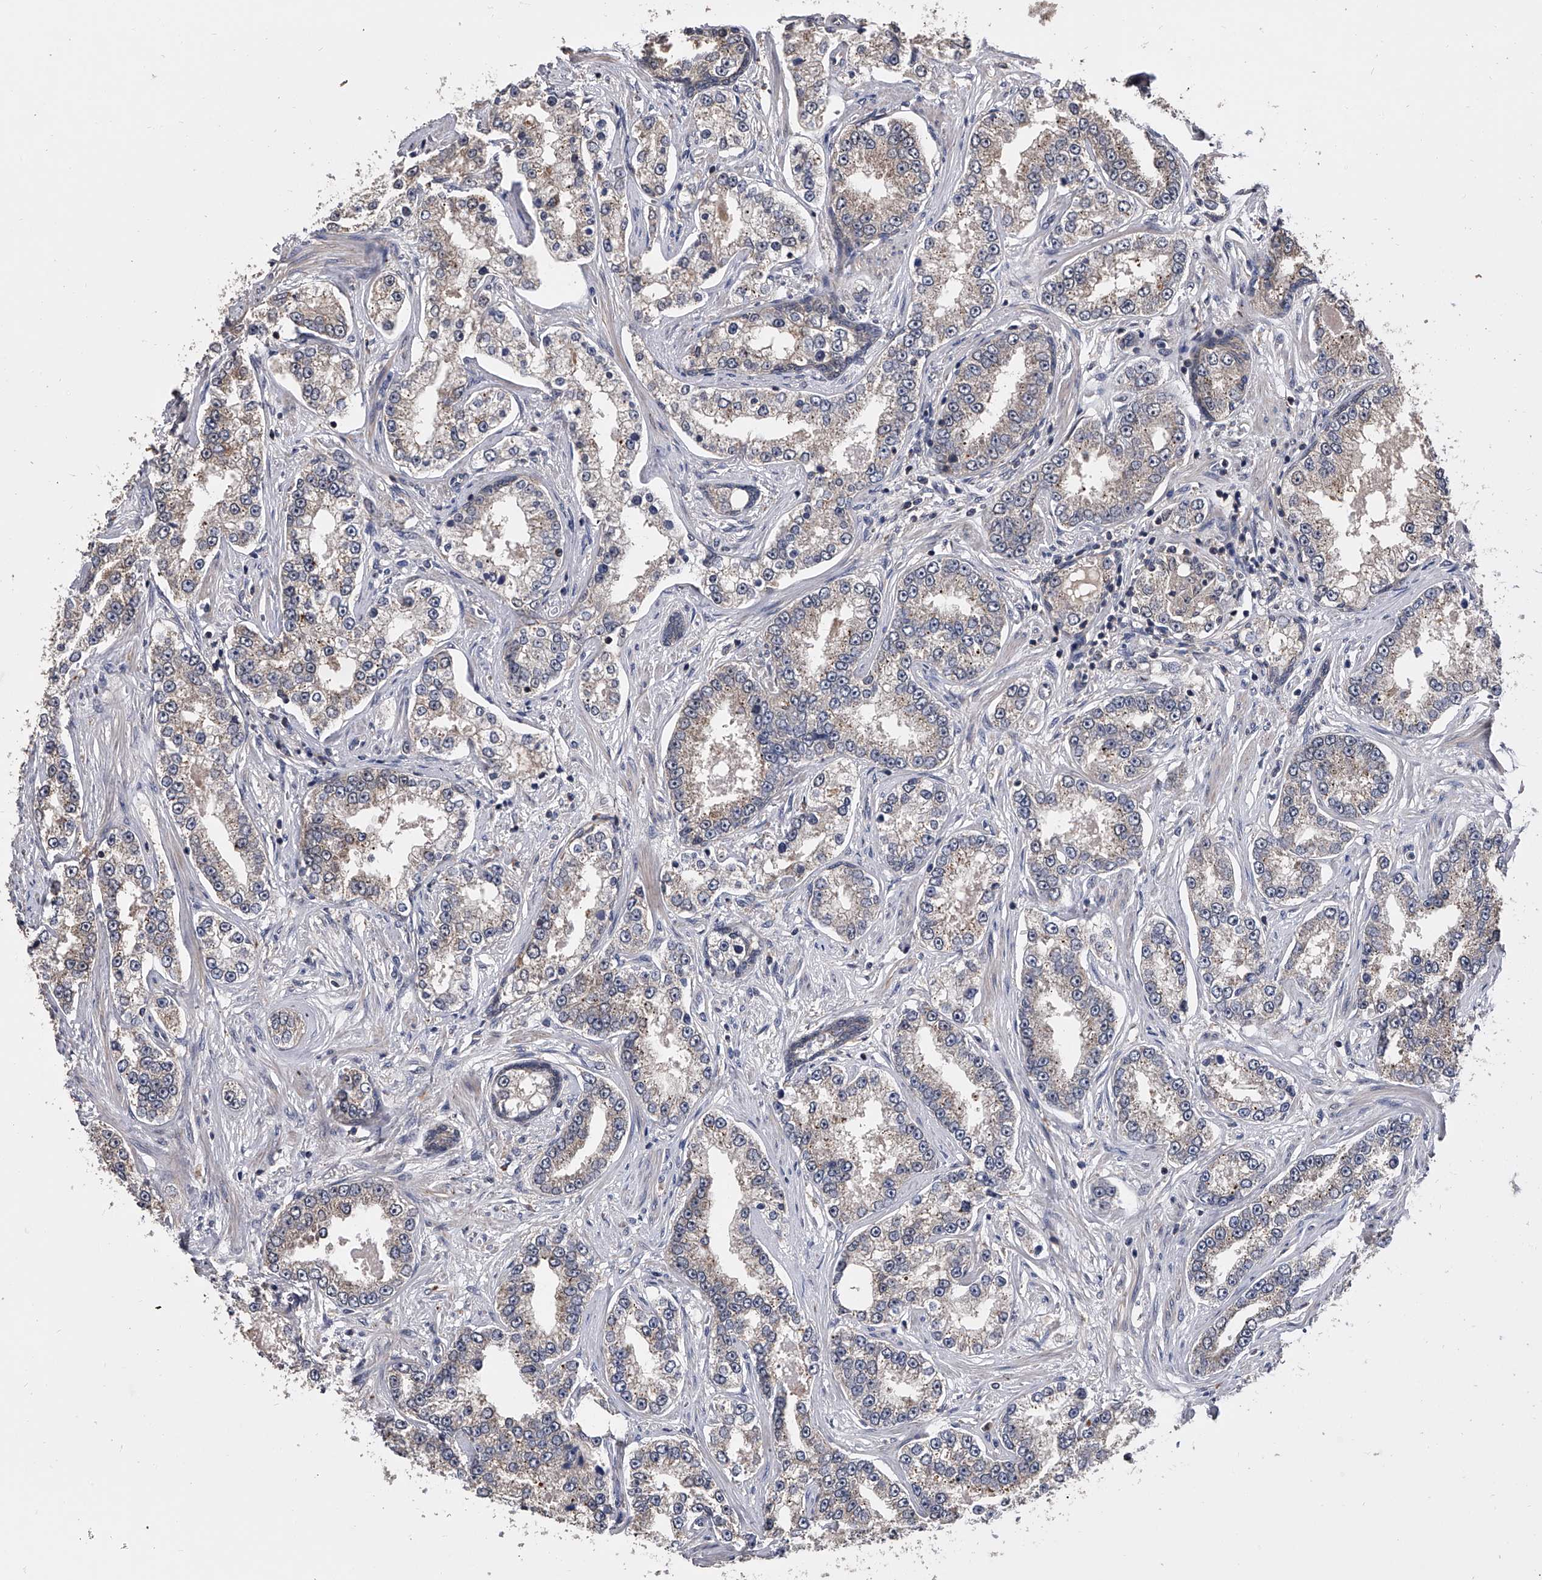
{"staining": {"intensity": "negative", "quantity": "none", "location": "none"}, "tissue": "prostate cancer", "cell_type": "Tumor cells", "image_type": "cancer", "snomed": [{"axis": "morphology", "description": "Normal tissue, NOS"}, {"axis": "morphology", "description": "Adenocarcinoma, High grade"}, {"axis": "topography", "description": "Prostate"}], "caption": "Immunohistochemistry image of neoplastic tissue: prostate cancer stained with DAB (3,3'-diaminobenzidine) reveals no significant protein staining in tumor cells.", "gene": "EFCAB7", "patient": {"sex": "male", "age": 83}}